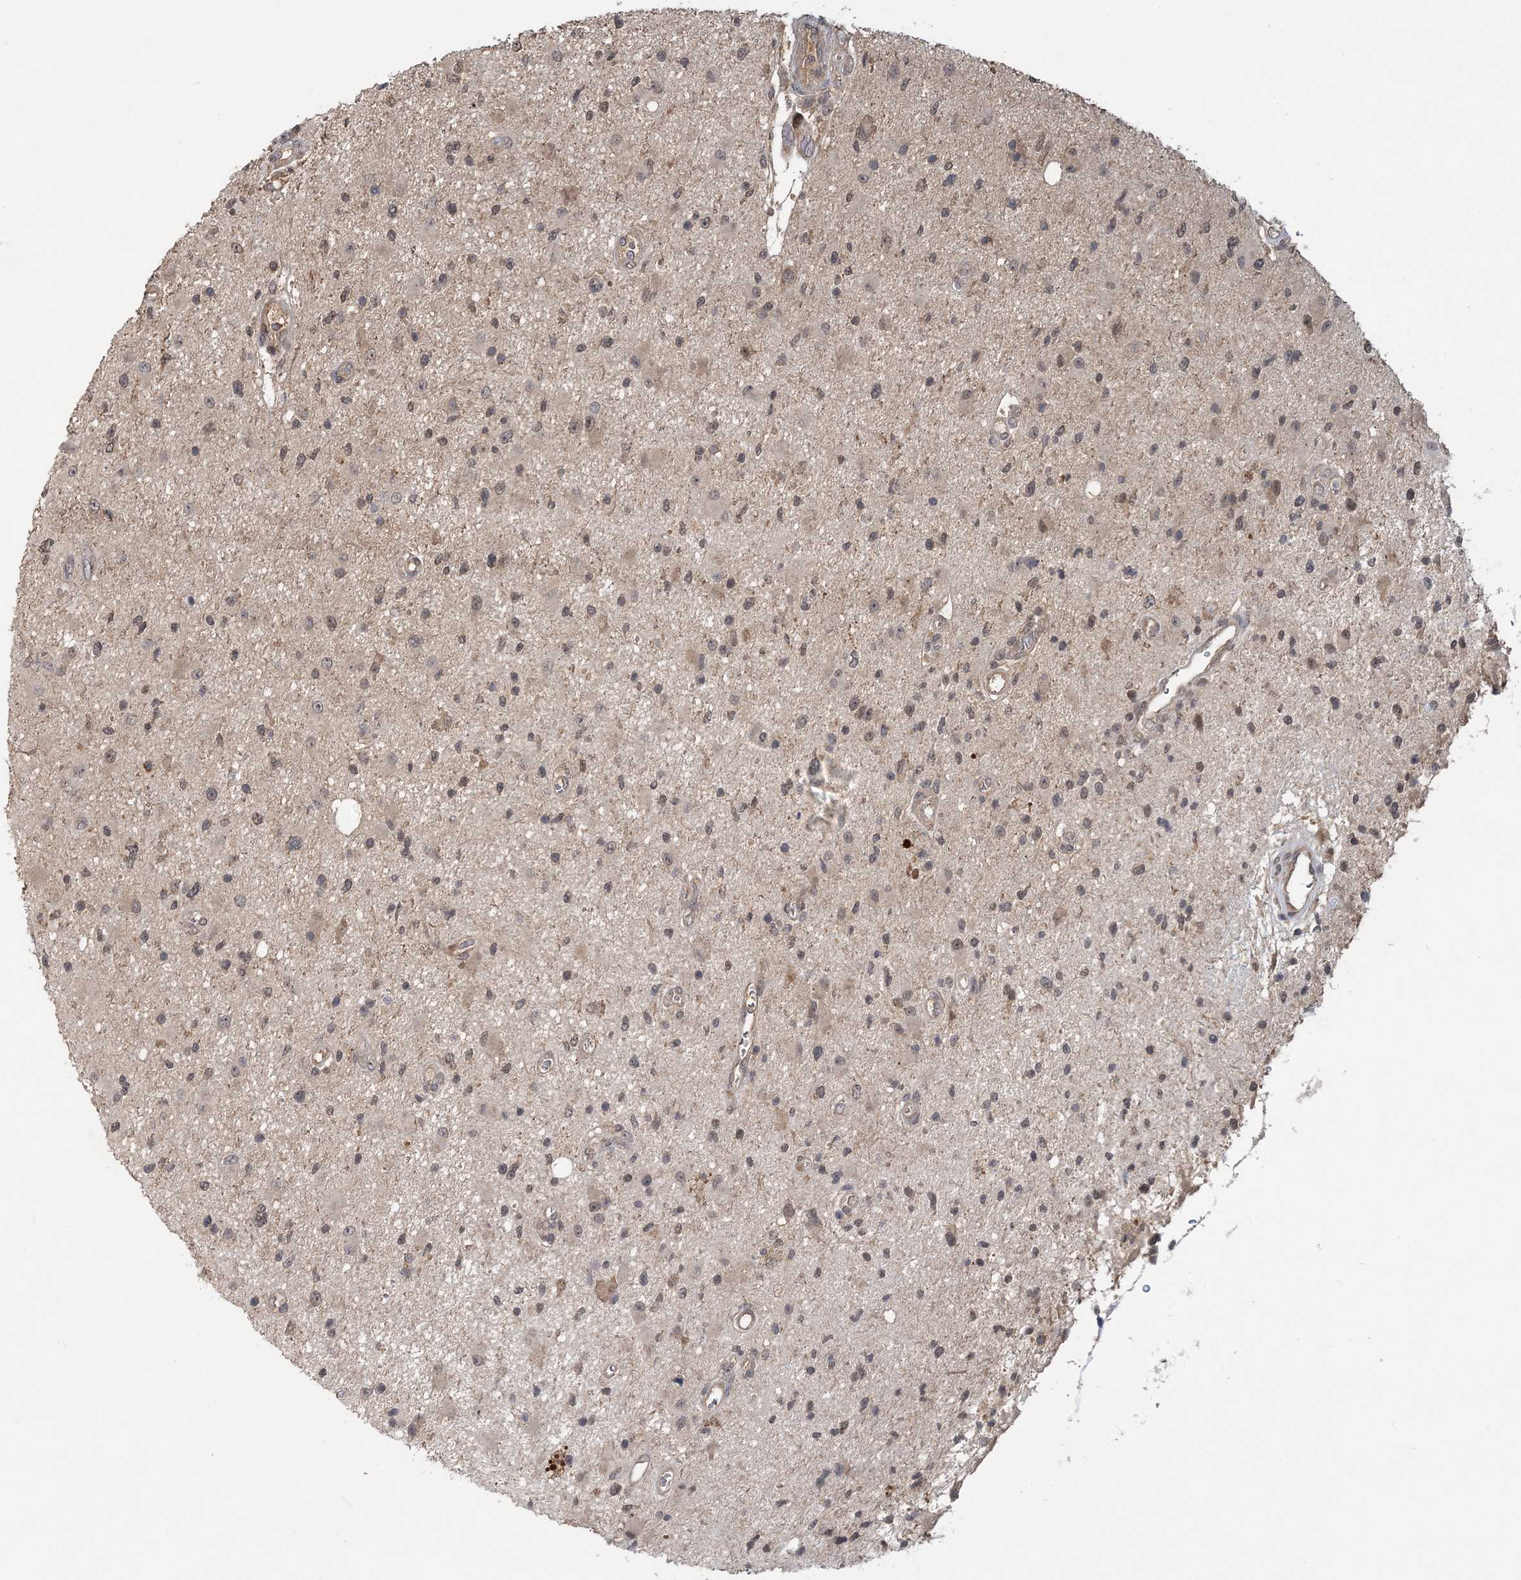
{"staining": {"intensity": "weak", "quantity": ">75%", "location": "cytoplasmic/membranous,nuclear"}, "tissue": "glioma", "cell_type": "Tumor cells", "image_type": "cancer", "snomed": [{"axis": "morphology", "description": "Glioma, malignant, High grade"}, {"axis": "topography", "description": "Brain"}], "caption": "IHC photomicrograph of glioma stained for a protein (brown), which demonstrates low levels of weak cytoplasmic/membranous and nuclear staining in about >75% of tumor cells.", "gene": "RNF25", "patient": {"sex": "male", "age": 33}}